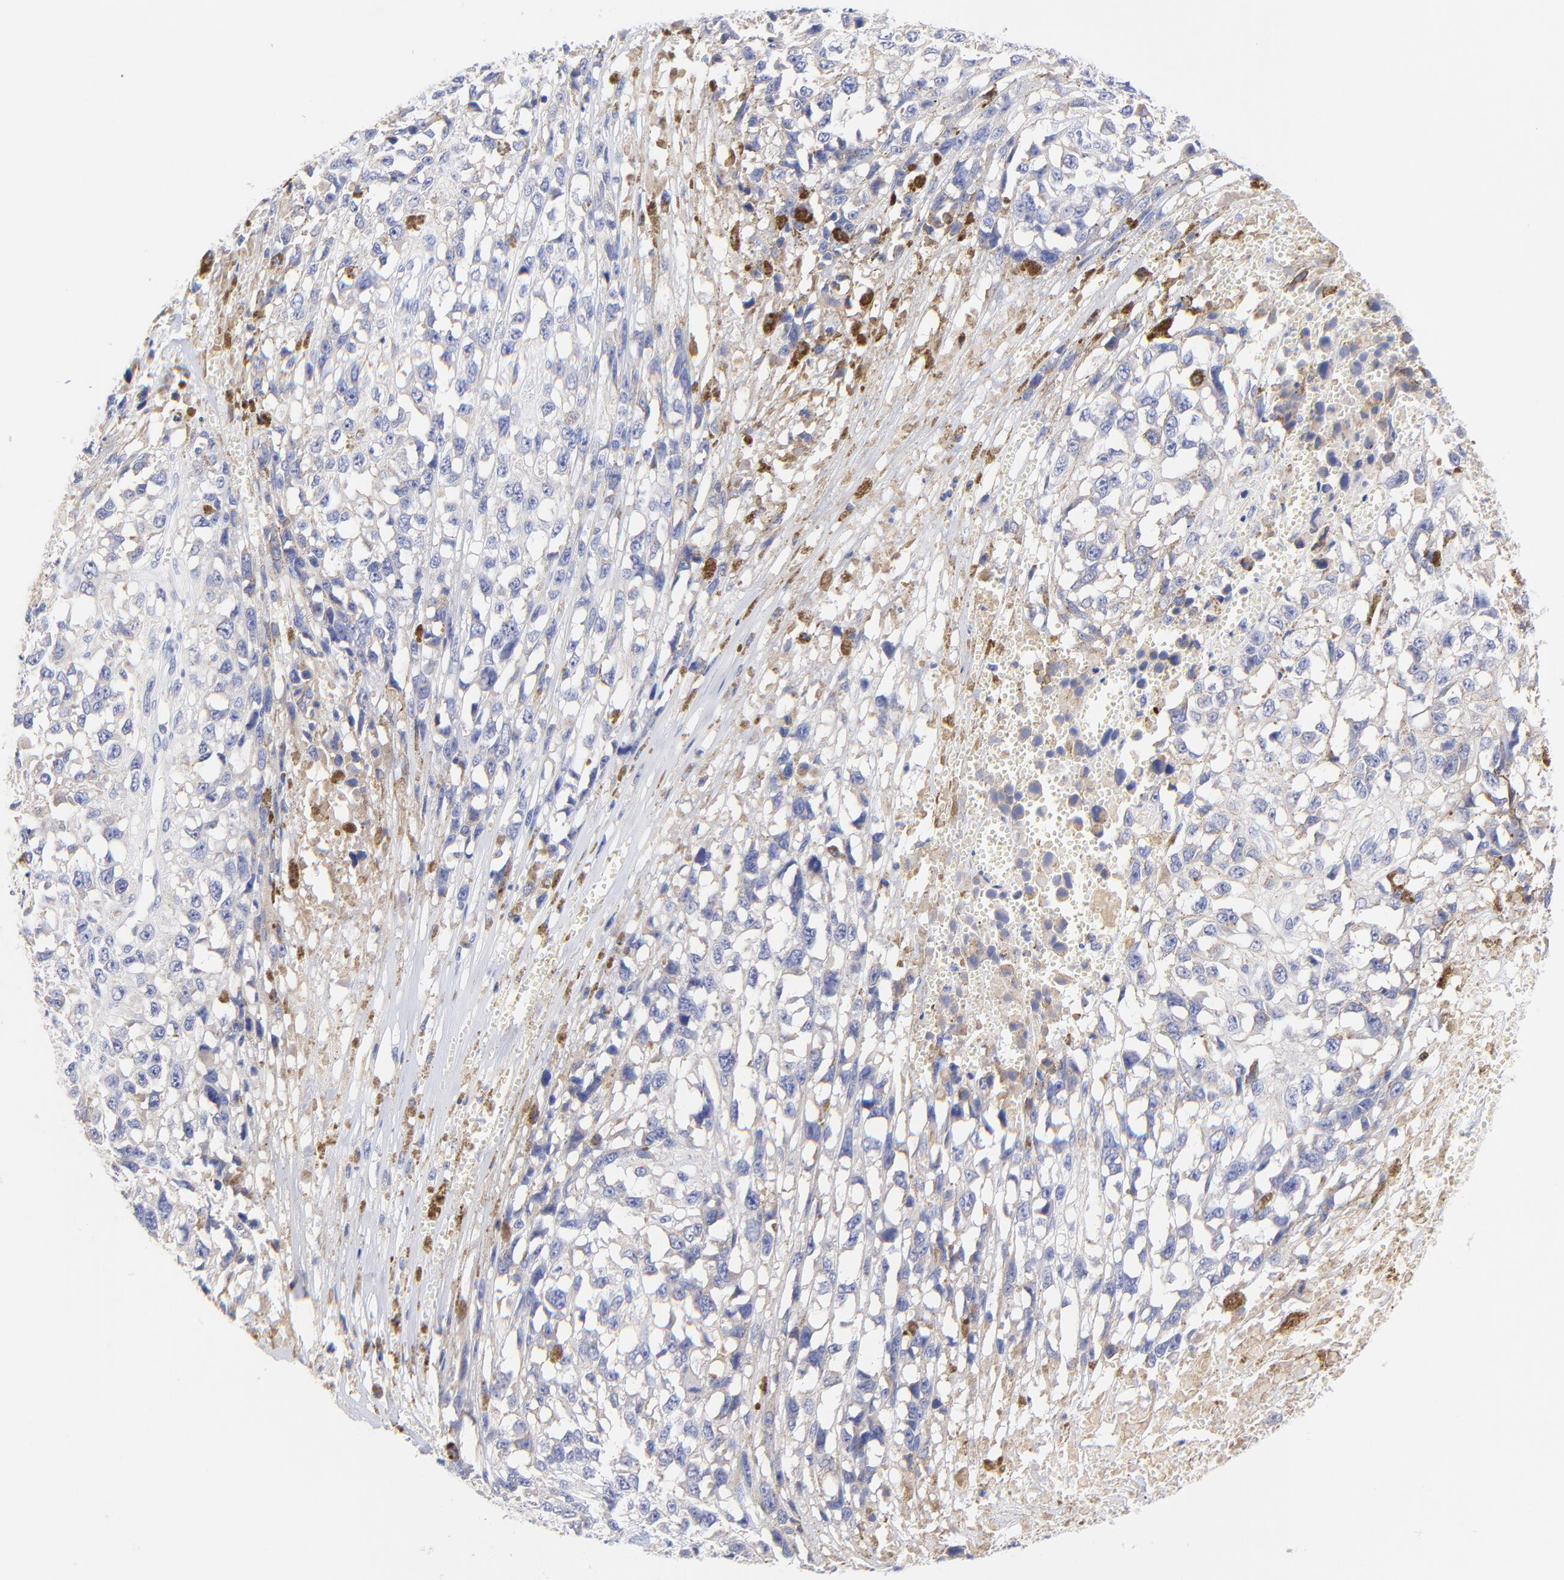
{"staining": {"intensity": "moderate", "quantity": "<25%", "location": "cytoplasmic/membranous"}, "tissue": "melanoma", "cell_type": "Tumor cells", "image_type": "cancer", "snomed": [{"axis": "morphology", "description": "Malignant melanoma, Metastatic site"}, {"axis": "topography", "description": "Lymph node"}], "caption": "Tumor cells reveal low levels of moderate cytoplasmic/membranous expression in about <25% of cells in melanoma. (Brightfield microscopy of DAB IHC at high magnification).", "gene": "EBP", "patient": {"sex": "male", "age": 59}}